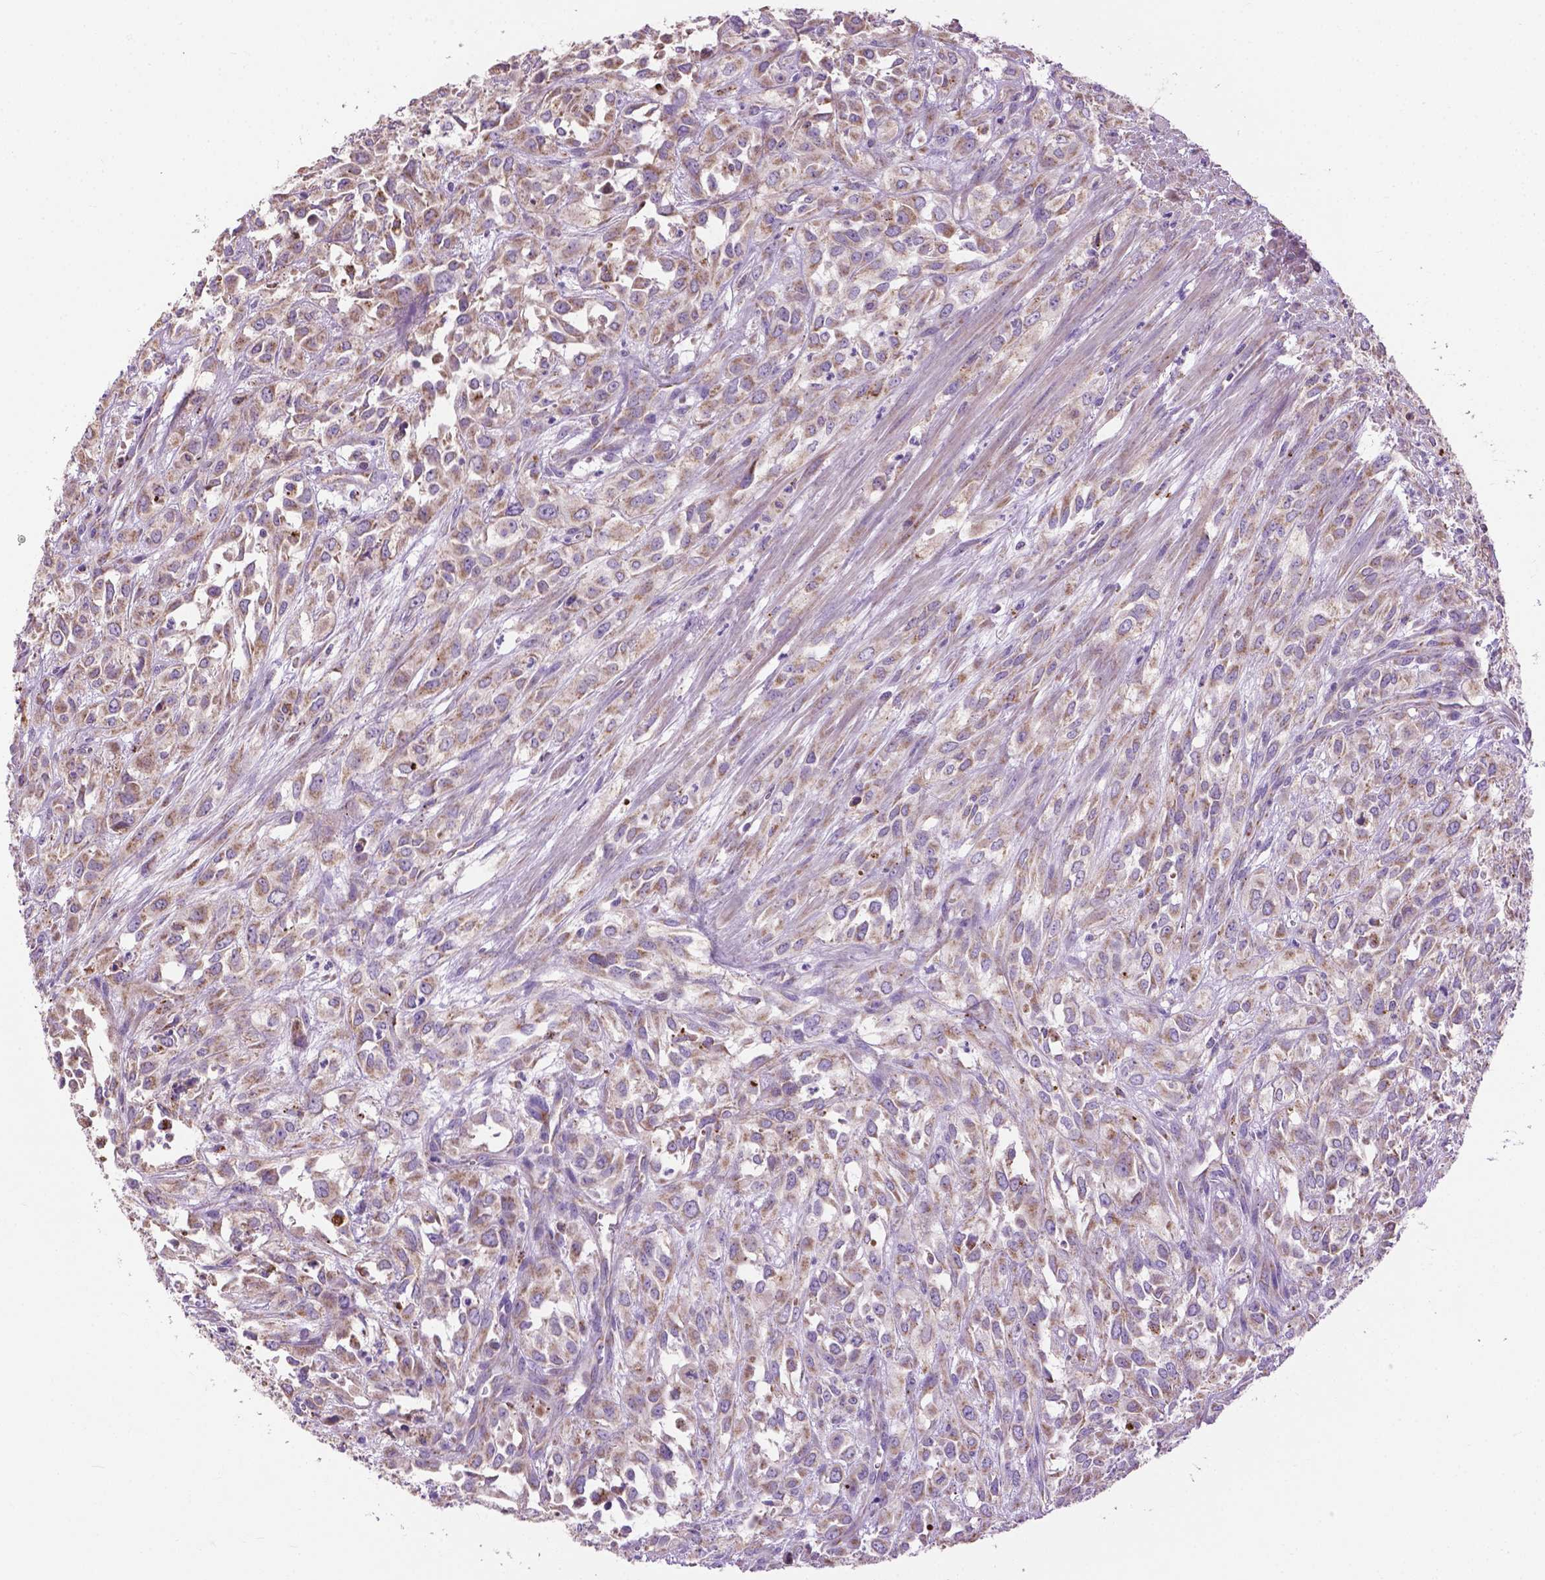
{"staining": {"intensity": "weak", "quantity": ">75%", "location": "cytoplasmic/membranous"}, "tissue": "urothelial cancer", "cell_type": "Tumor cells", "image_type": "cancer", "snomed": [{"axis": "morphology", "description": "Urothelial carcinoma, High grade"}, {"axis": "topography", "description": "Urinary bladder"}], "caption": "A brown stain highlights weak cytoplasmic/membranous positivity of a protein in human urothelial carcinoma (high-grade) tumor cells.", "gene": "VDAC1", "patient": {"sex": "male", "age": 67}}